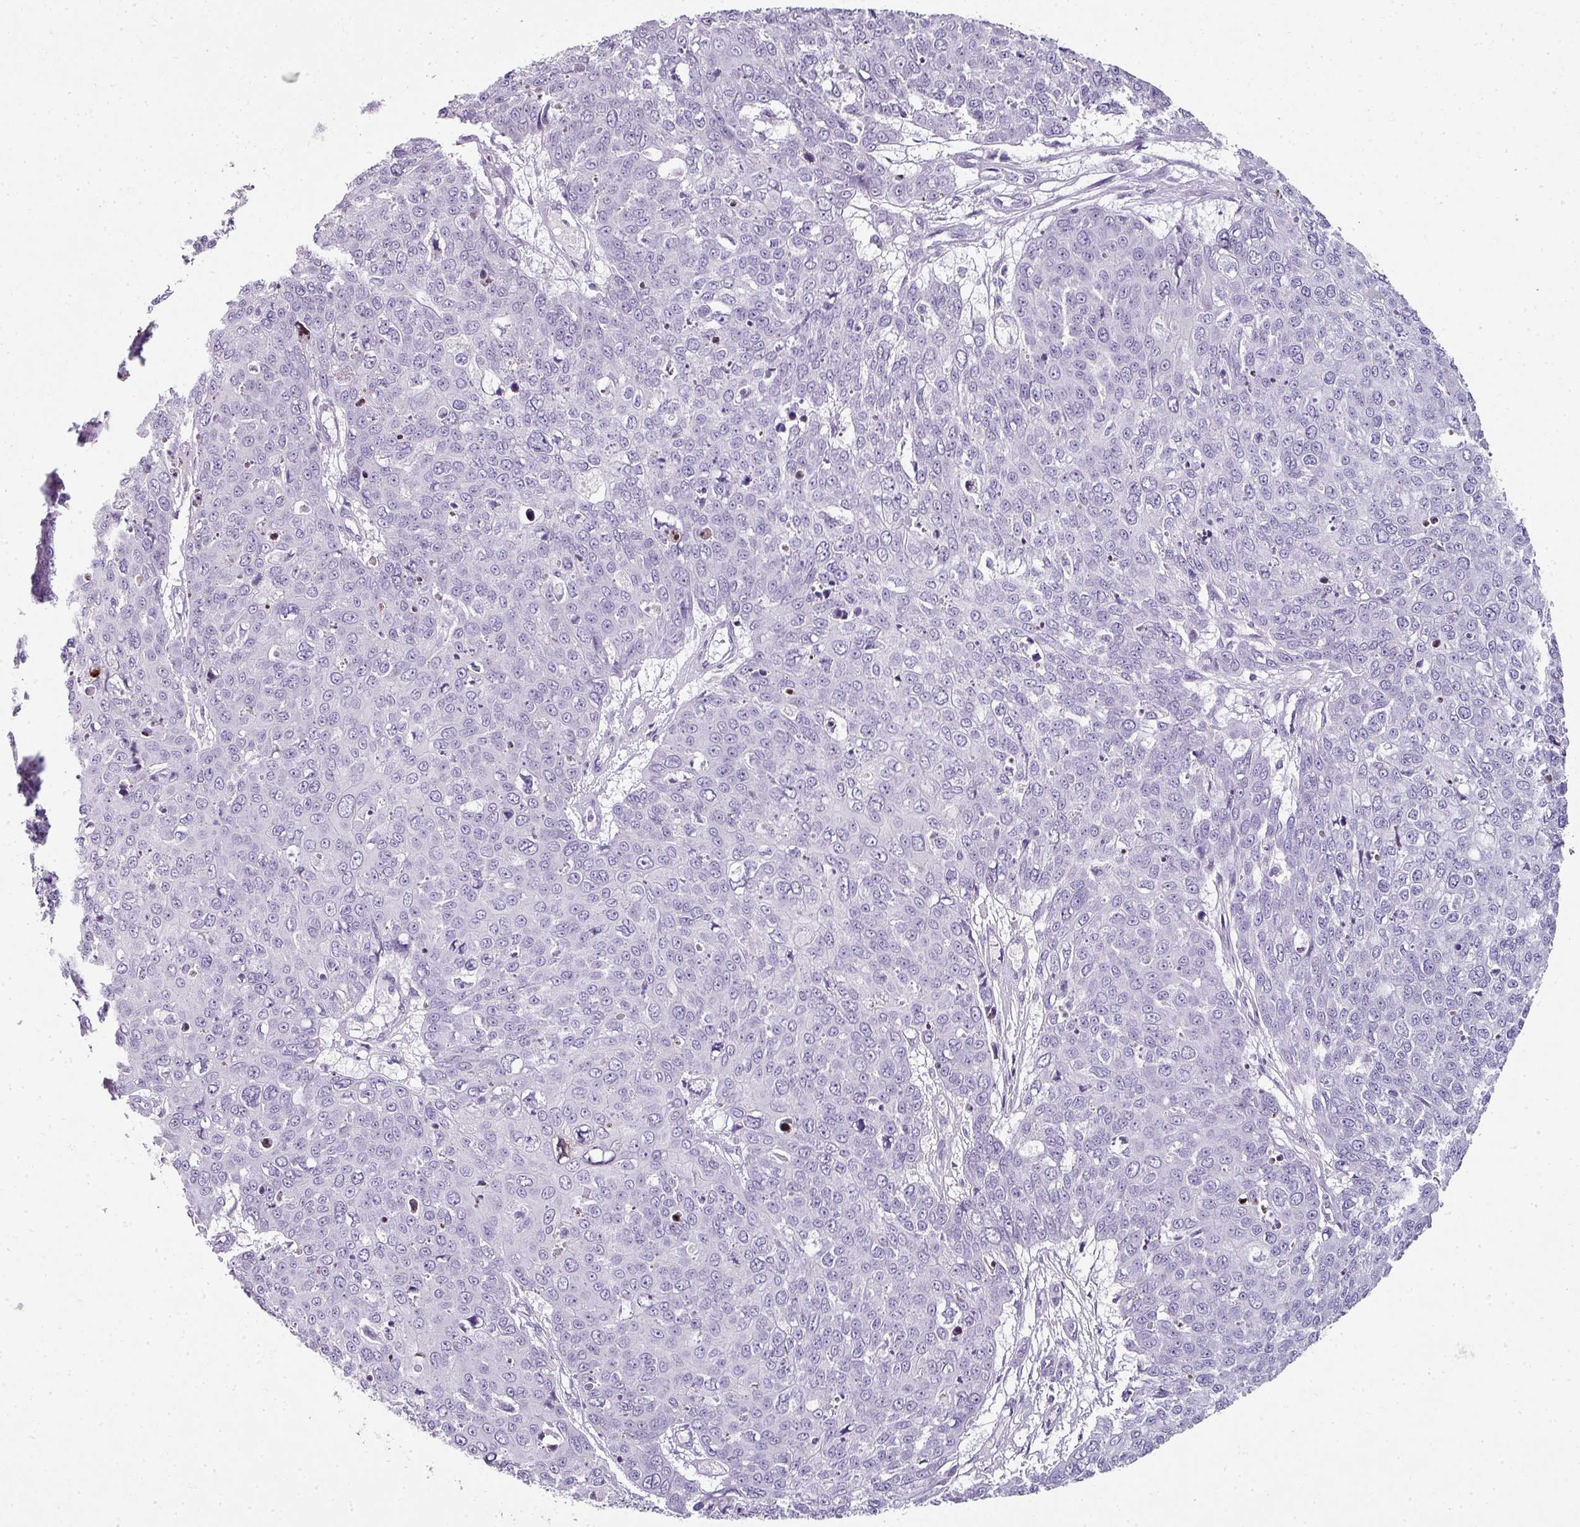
{"staining": {"intensity": "negative", "quantity": "none", "location": "none"}, "tissue": "skin cancer", "cell_type": "Tumor cells", "image_type": "cancer", "snomed": [{"axis": "morphology", "description": "Squamous cell carcinoma, NOS"}, {"axis": "topography", "description": "Skin"}], "caption": "This photomicrograph is of squamous cell carcinoma (skin) stained with immunohistochemistry (IHC) to label a protein in brown with the nuclei are counter-stained blue. There is no staining in tumor cells. (Immunohistochemistry, brightfield microscopy, high magnification).", "gene": "TRA2A", "patient": {"sex": "male", "age": 71}}